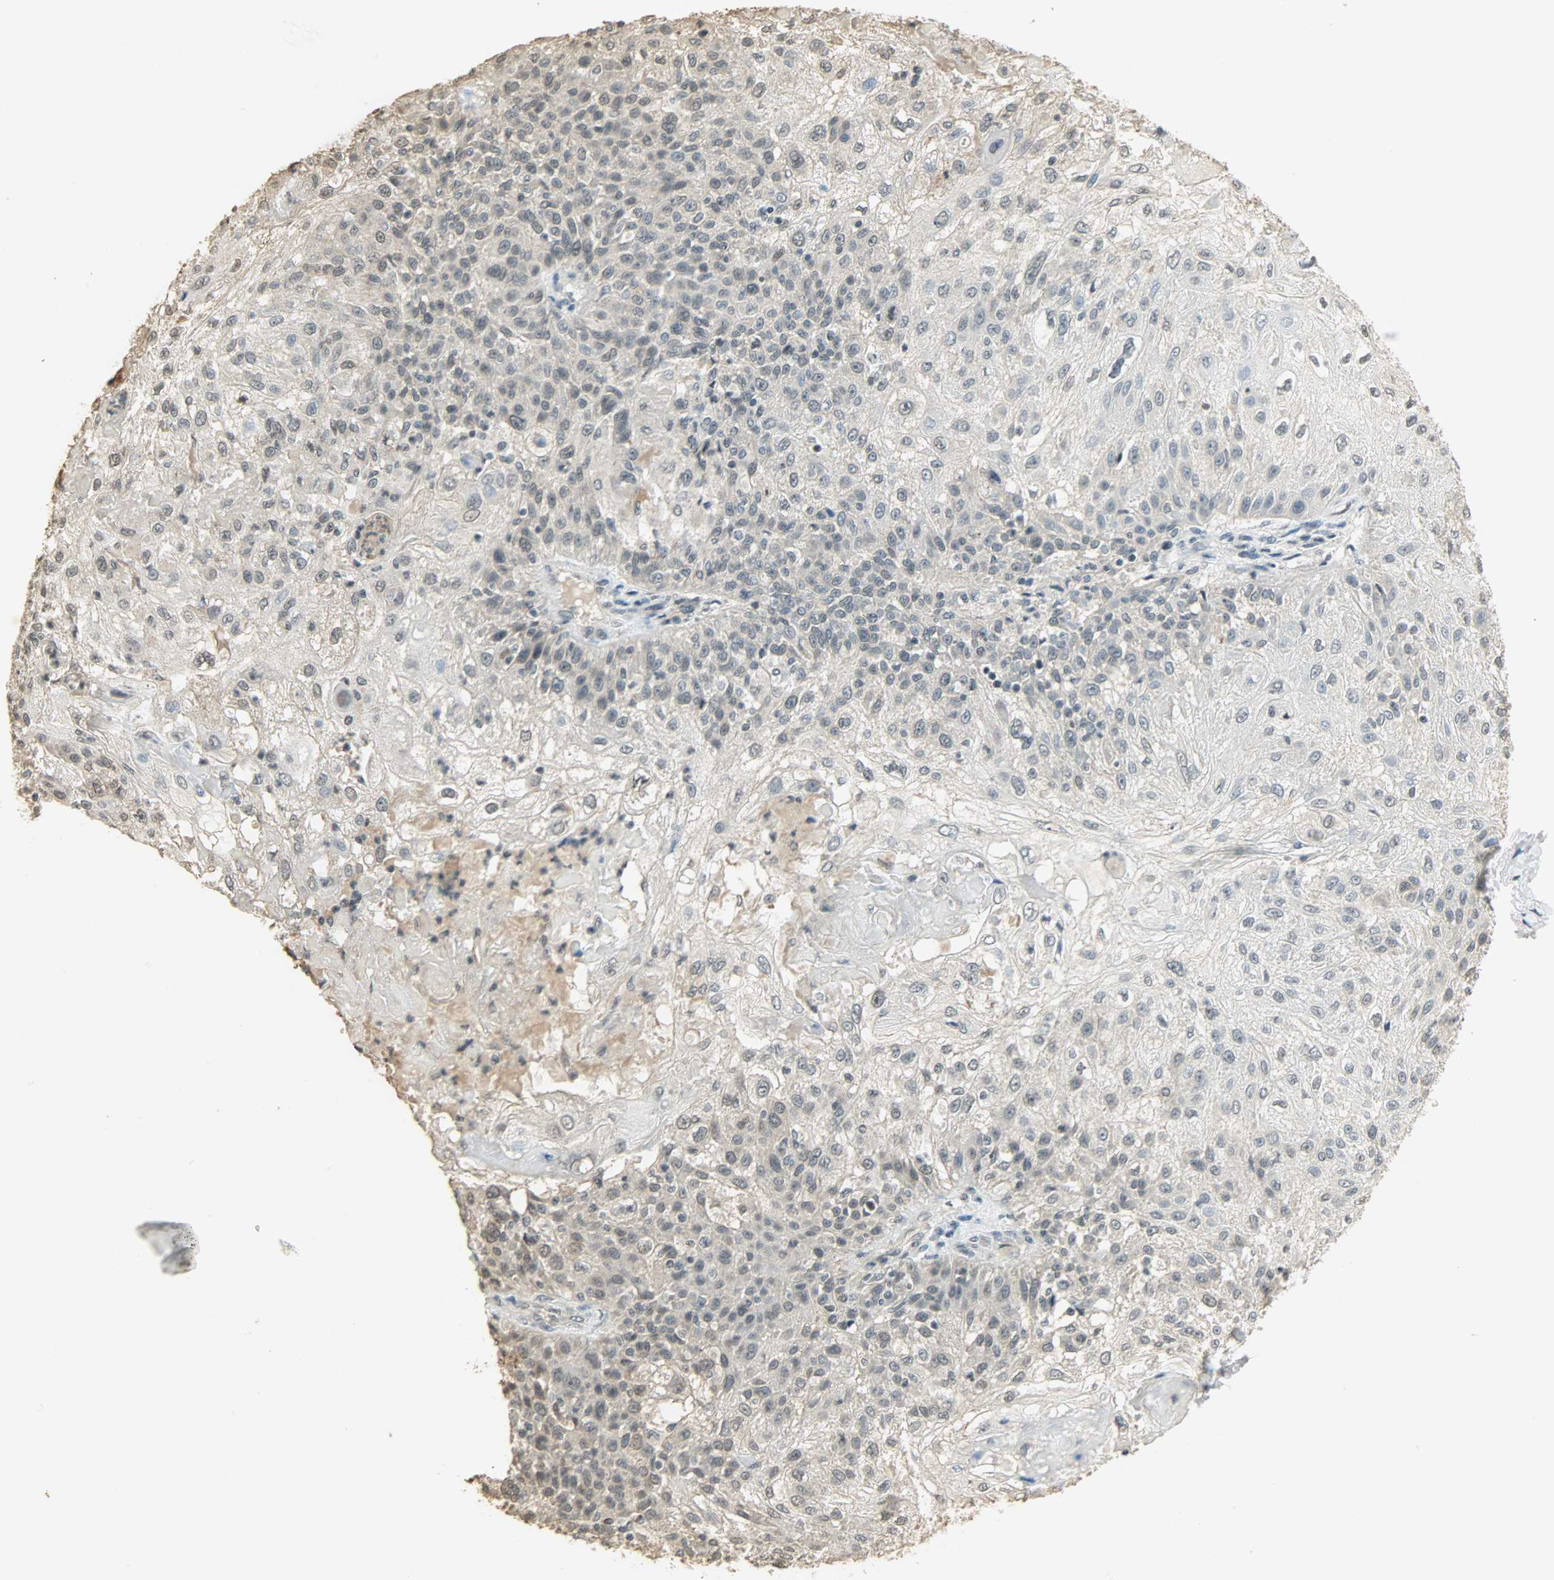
{"staining": {"intensity": "negative", "quantity": "none", "location": "none"}, "tissue": "skin cancer", "cell_type": "Tumor cells", "image_type": "cancer", "snomed": [{"axis": "morphology", "description": "Normal tissue, NOS"}, {"axis": "morphology", "description": "Squamous cell carcinoma, NOS"}, {"axis": "topography", "description": "Skin"}], "caption": "Skin cancer (squamous cell carcinoma) was stained to show a protein in brown. There is no significant positivity in tumor cells.", "gene": "SMARCA5", "patient": {"sex": "female", "age": 83}}